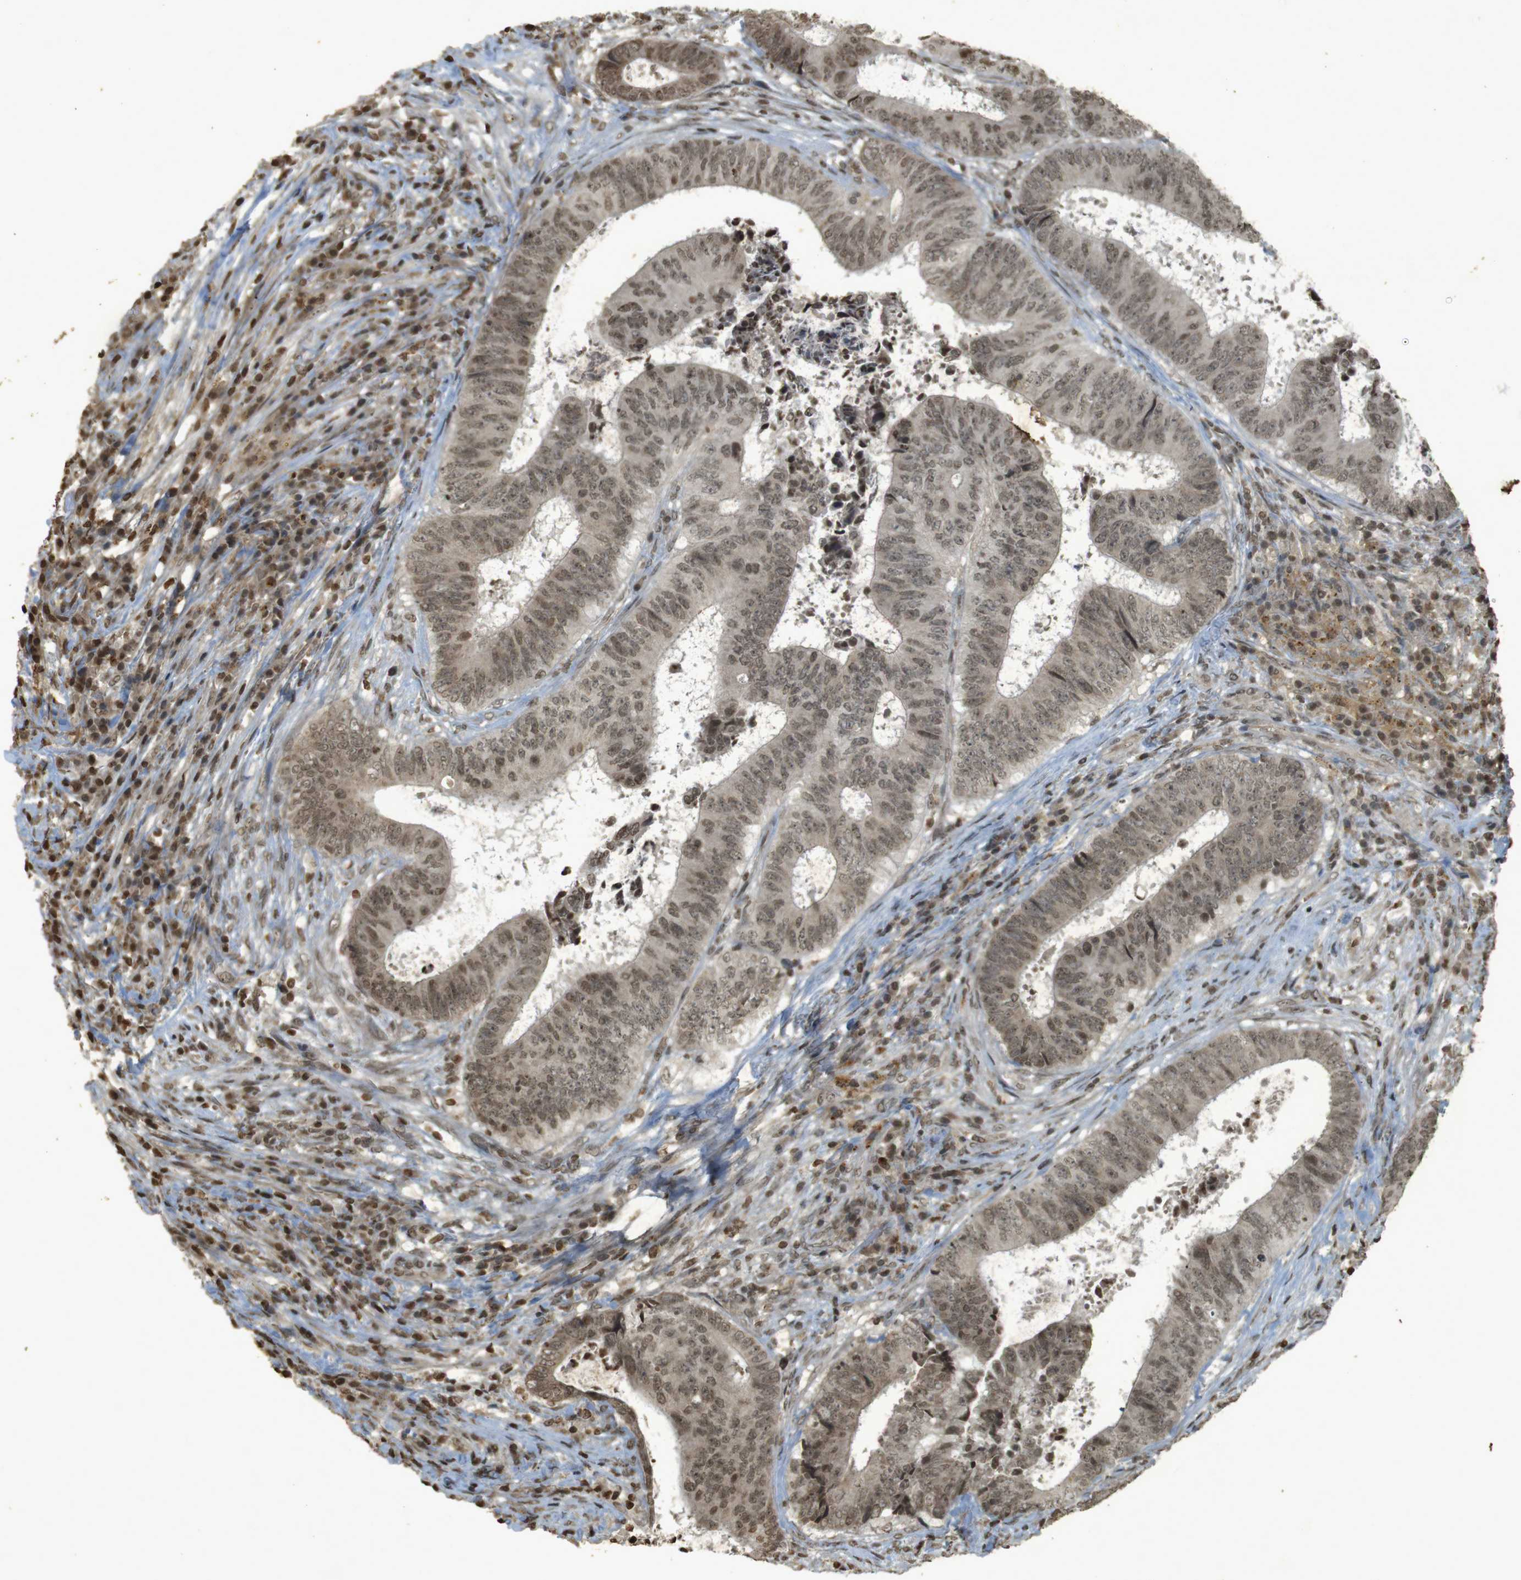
{"staining": {"intensity": "moderate", "quantity": ">75%", "location": "nuclear"}, "tissue": "colorectal cancer", "cell_type": "Tumor cells", "image_type": "cancer", "snomed": [{"axis": "morphology", "description": "Adenocarcinoma, NOS"}, {"axis": "topography", "description": "Rectum"}], "caption": "A histopathology image showing moderate nuclear expression in about >75% of tumor cells in adenocarcinoma (colorectal), as visualized by brown immunohistochemical staining.", "gene": "ORC4", "patient": {"sex": "male", "age": 72}}